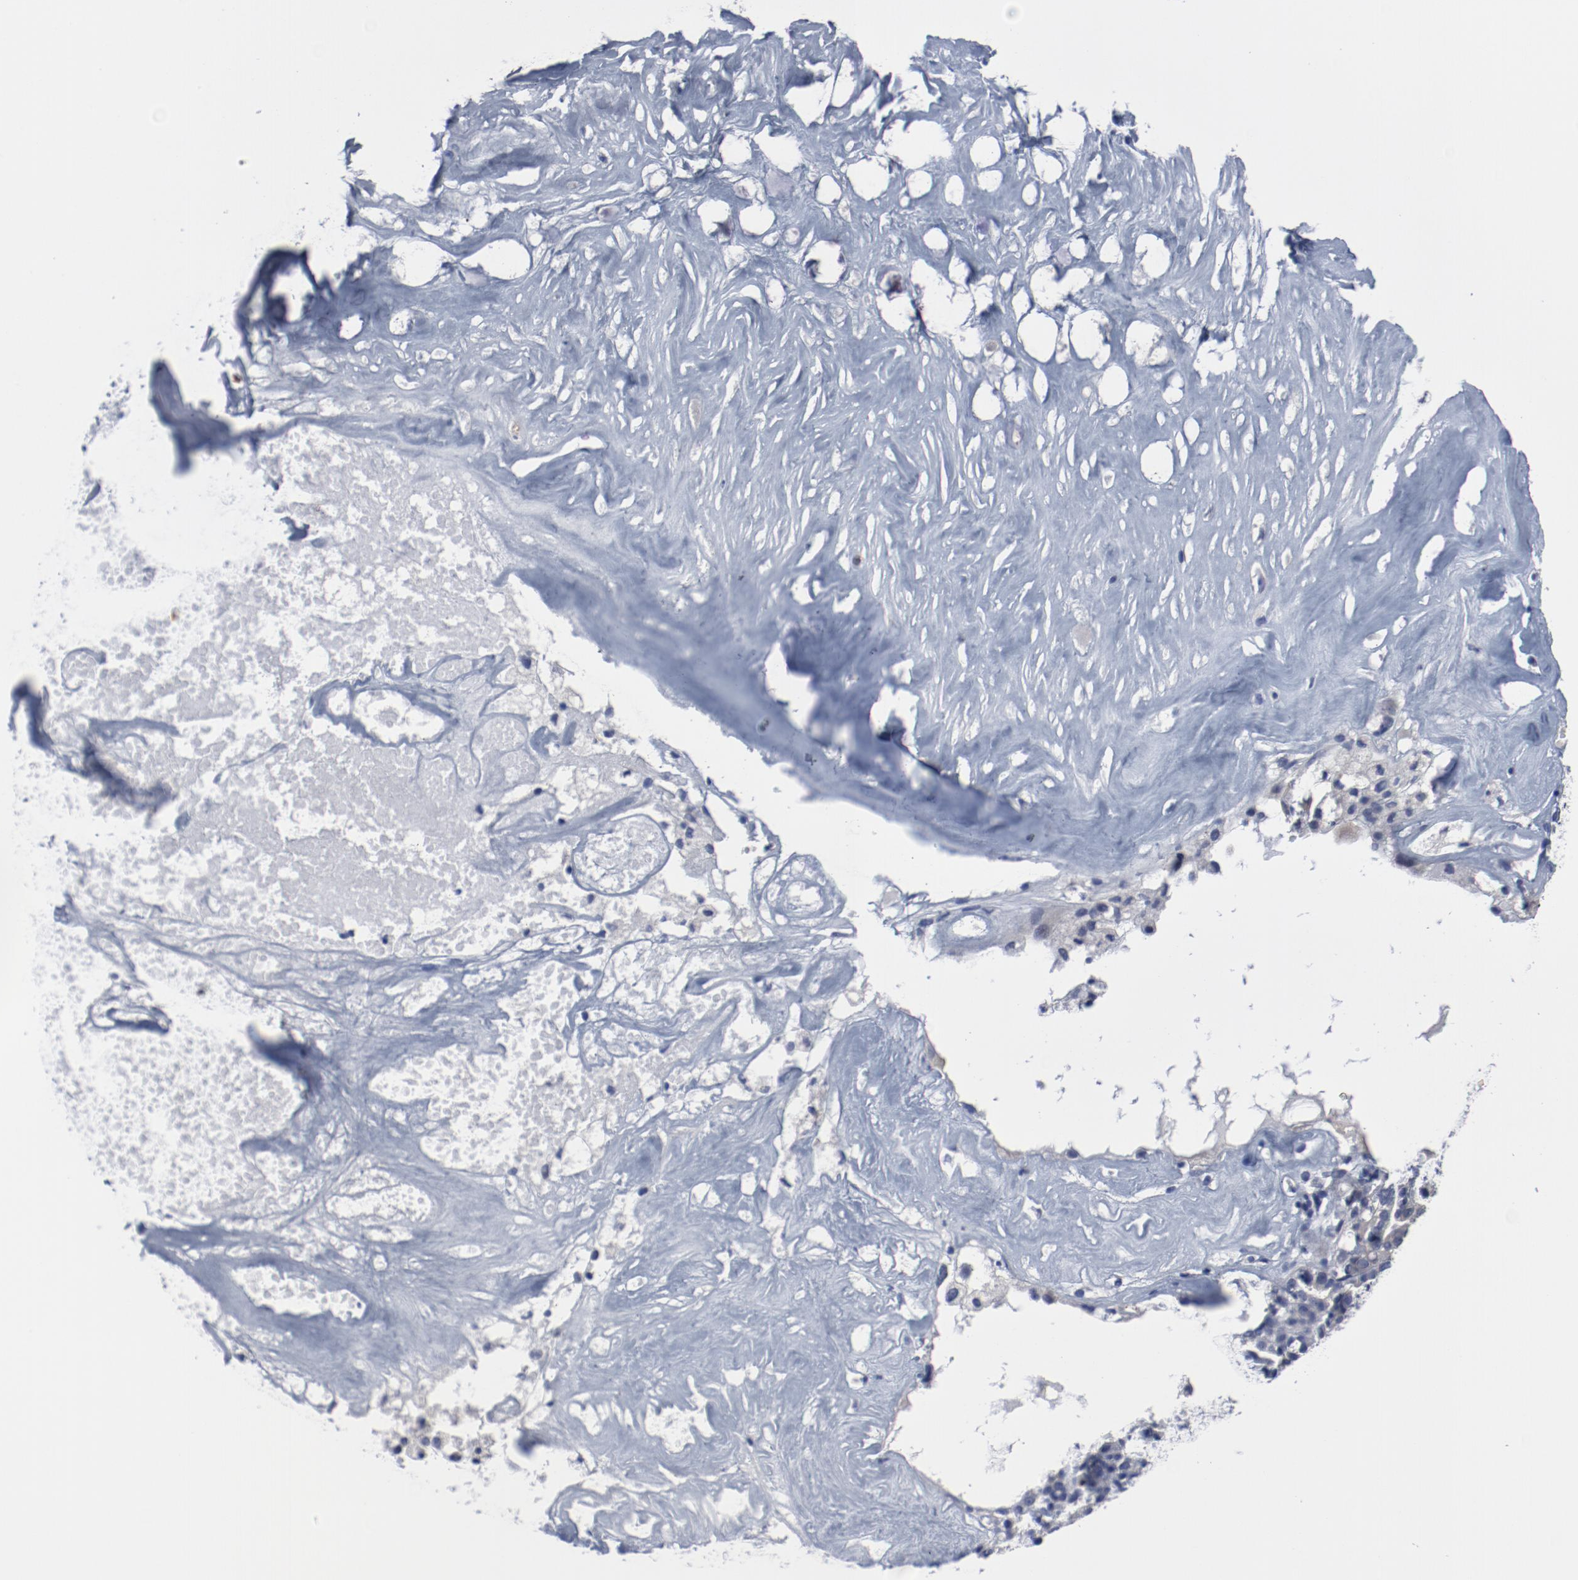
{"staining": {"intensity": "negative", "quantity": "none", "location": "none"}, "tissue": "ovarian cancer", "cell_type": "Tumor cells", "image_type": "cancer", "snomed": [{"axis": "morphology", "description": "Cystadenocarcinoma, serous, NOS"}, {"axis": "topography", "description": "Ovary"}], "caption": "The immunohistochemistry micrograph has no significant staining in tumor cells of ovarian cancer tissue.", "gene": "ANKLE2", "patient": {"sex": "female", "age": 66}}